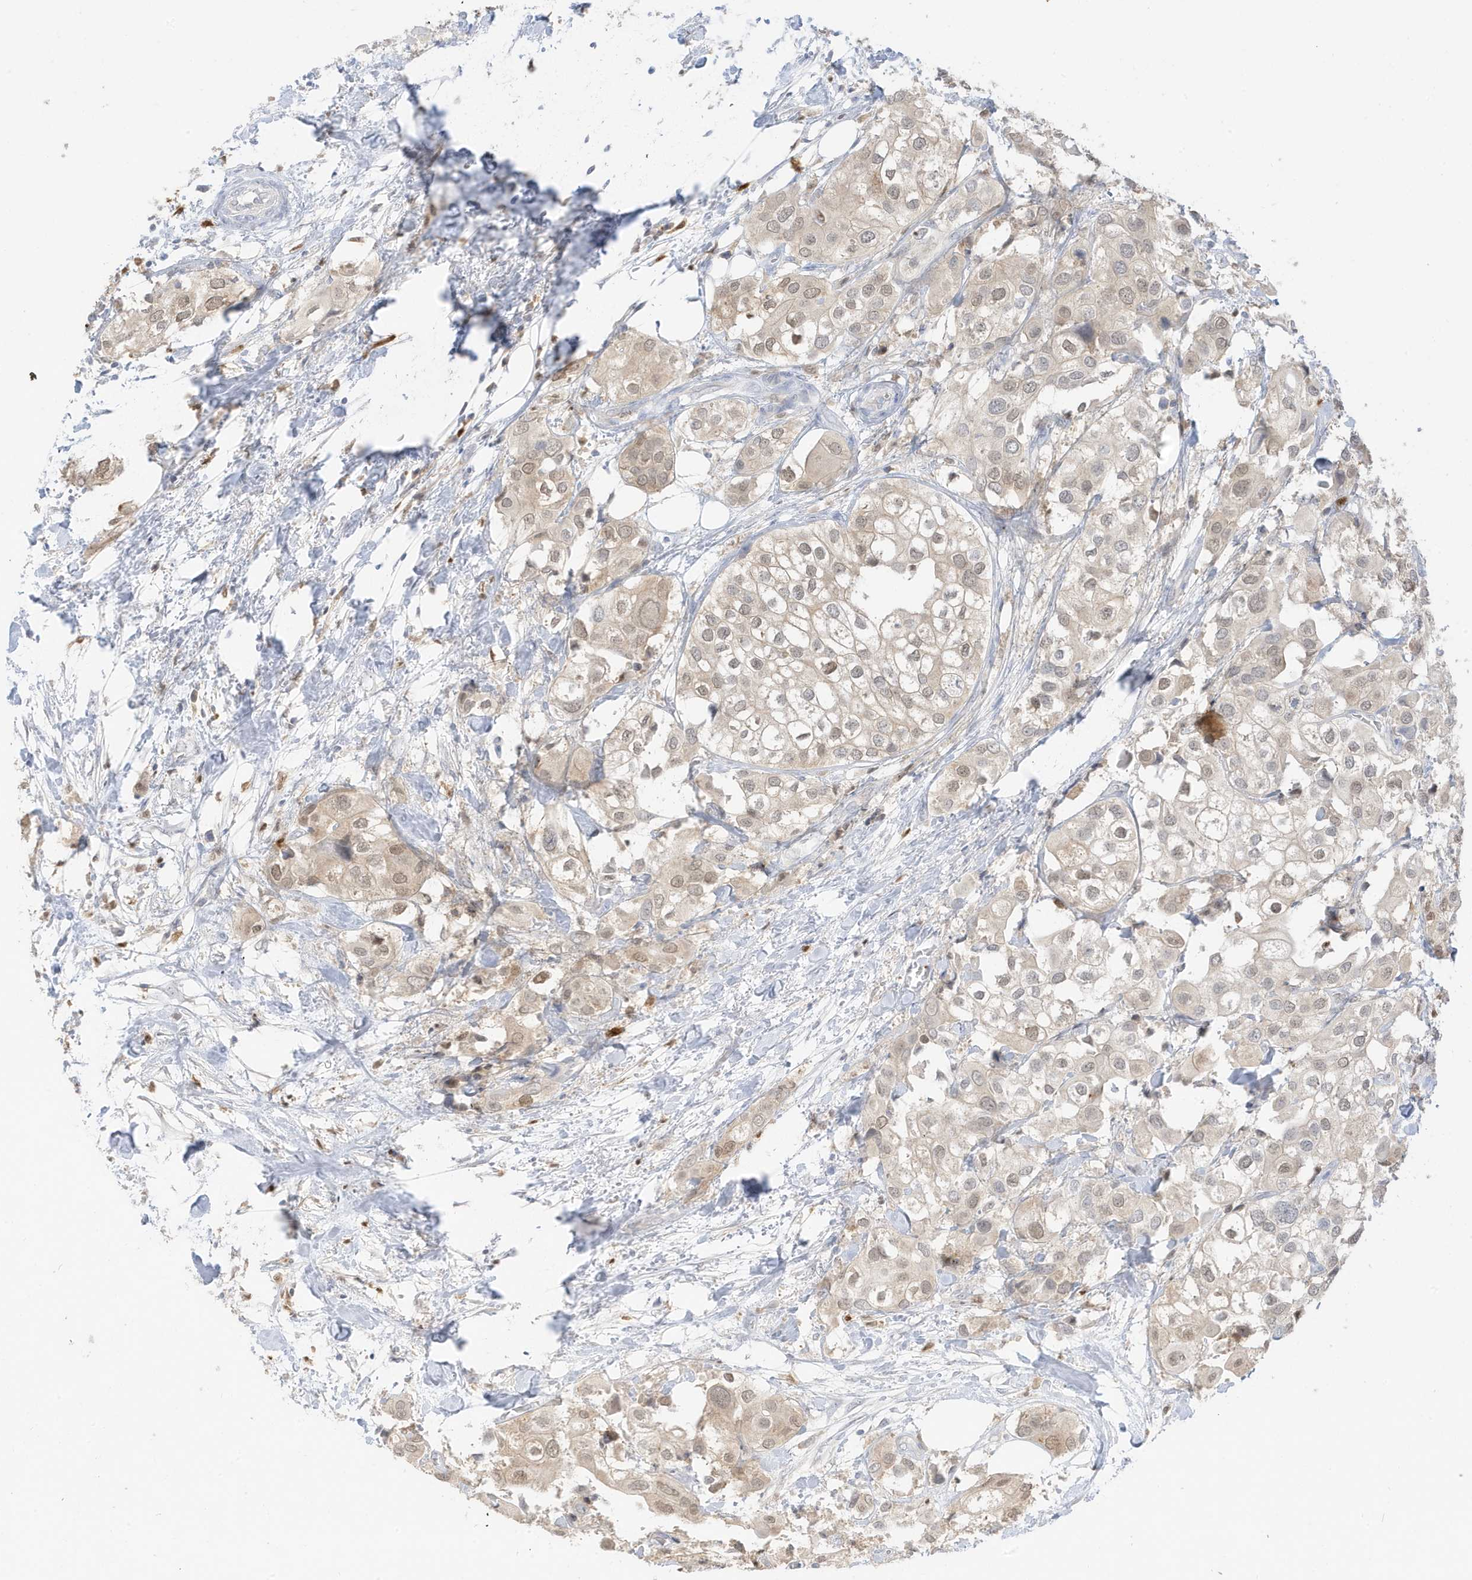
{"staining": {"intensity": "weak", "quantity": "25%-75%", "location": "nuclear"}, "tissue": "urothelial cancer", "cell_type": "Tumor cells", "image_type": "cancer", "snomed": [{"axis": "morphology", "description": "Urothelial carcinoma, High grade"}, {"axis": "topography", "description": "Urinary bladder"}], "caption": "Immunohistochemical staining of human urothelial cancer exhibits low levels of weak nuclear staining in approximately 25%-75% of tumor cells.", "gene": "GCA", "patient": {"sex": "male", "age": 64}}